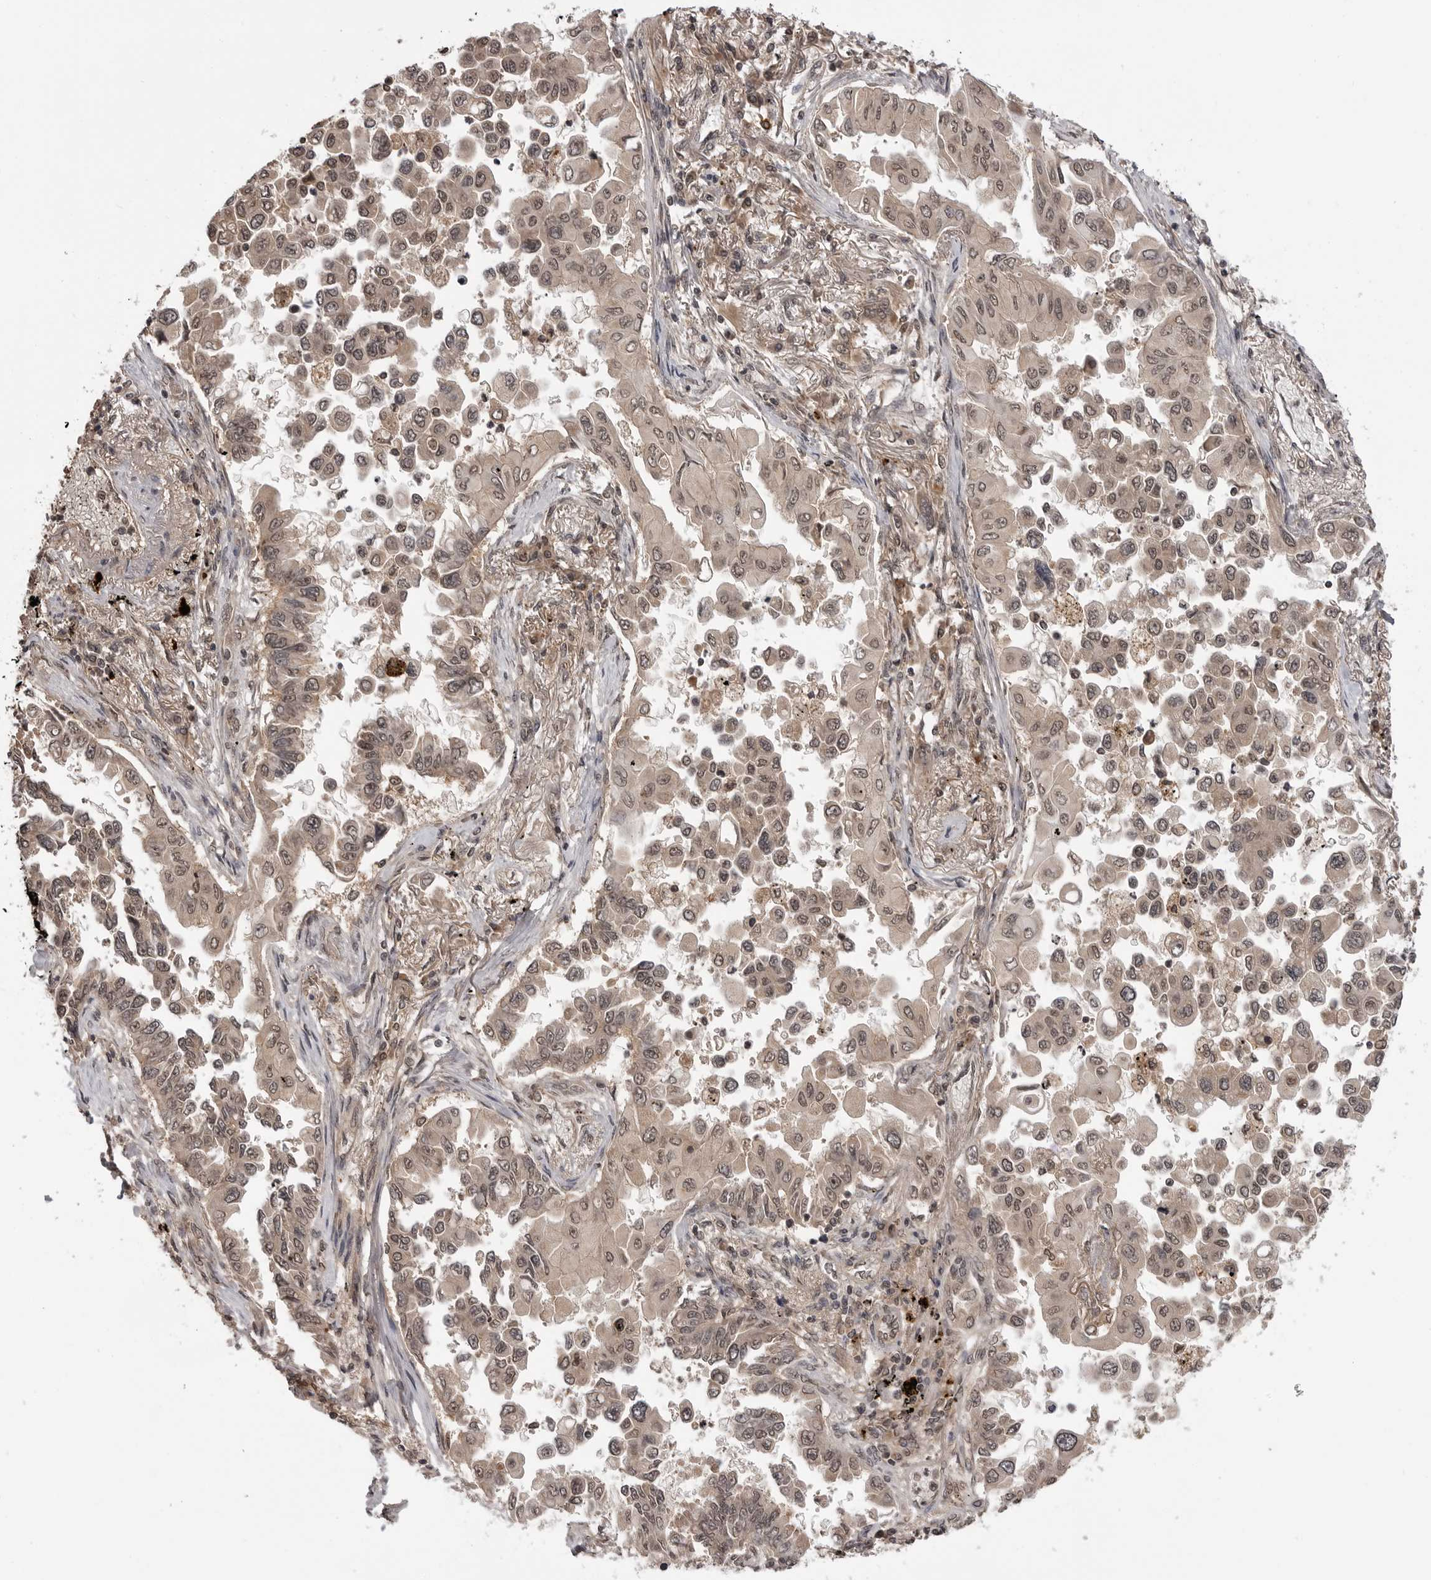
{"staining": {"intensity": "moderate", "quantity": "25%-75%", "location": "nuclear"}, "tissue": "lung cancer", "cell_type": "Tumor cells", "image_type": "cancer", "snomed": [{"axis": "morphology", "description": "Adenocarcinoma, NOS"}, {"axis": "topography", "description": "Lung"}], "caption": "Immunohistochemistry (IHC) histopathology image of neoplastic tissue: lung adenocarcinoma stained using immunohistochemistry displays medium levels of moderate protein expression localized specifically in the nuclear of tumor cells, appearing as a nuclear brown color.", "gene": "IL24", "patient": {"sex": "female", "age": 67}}